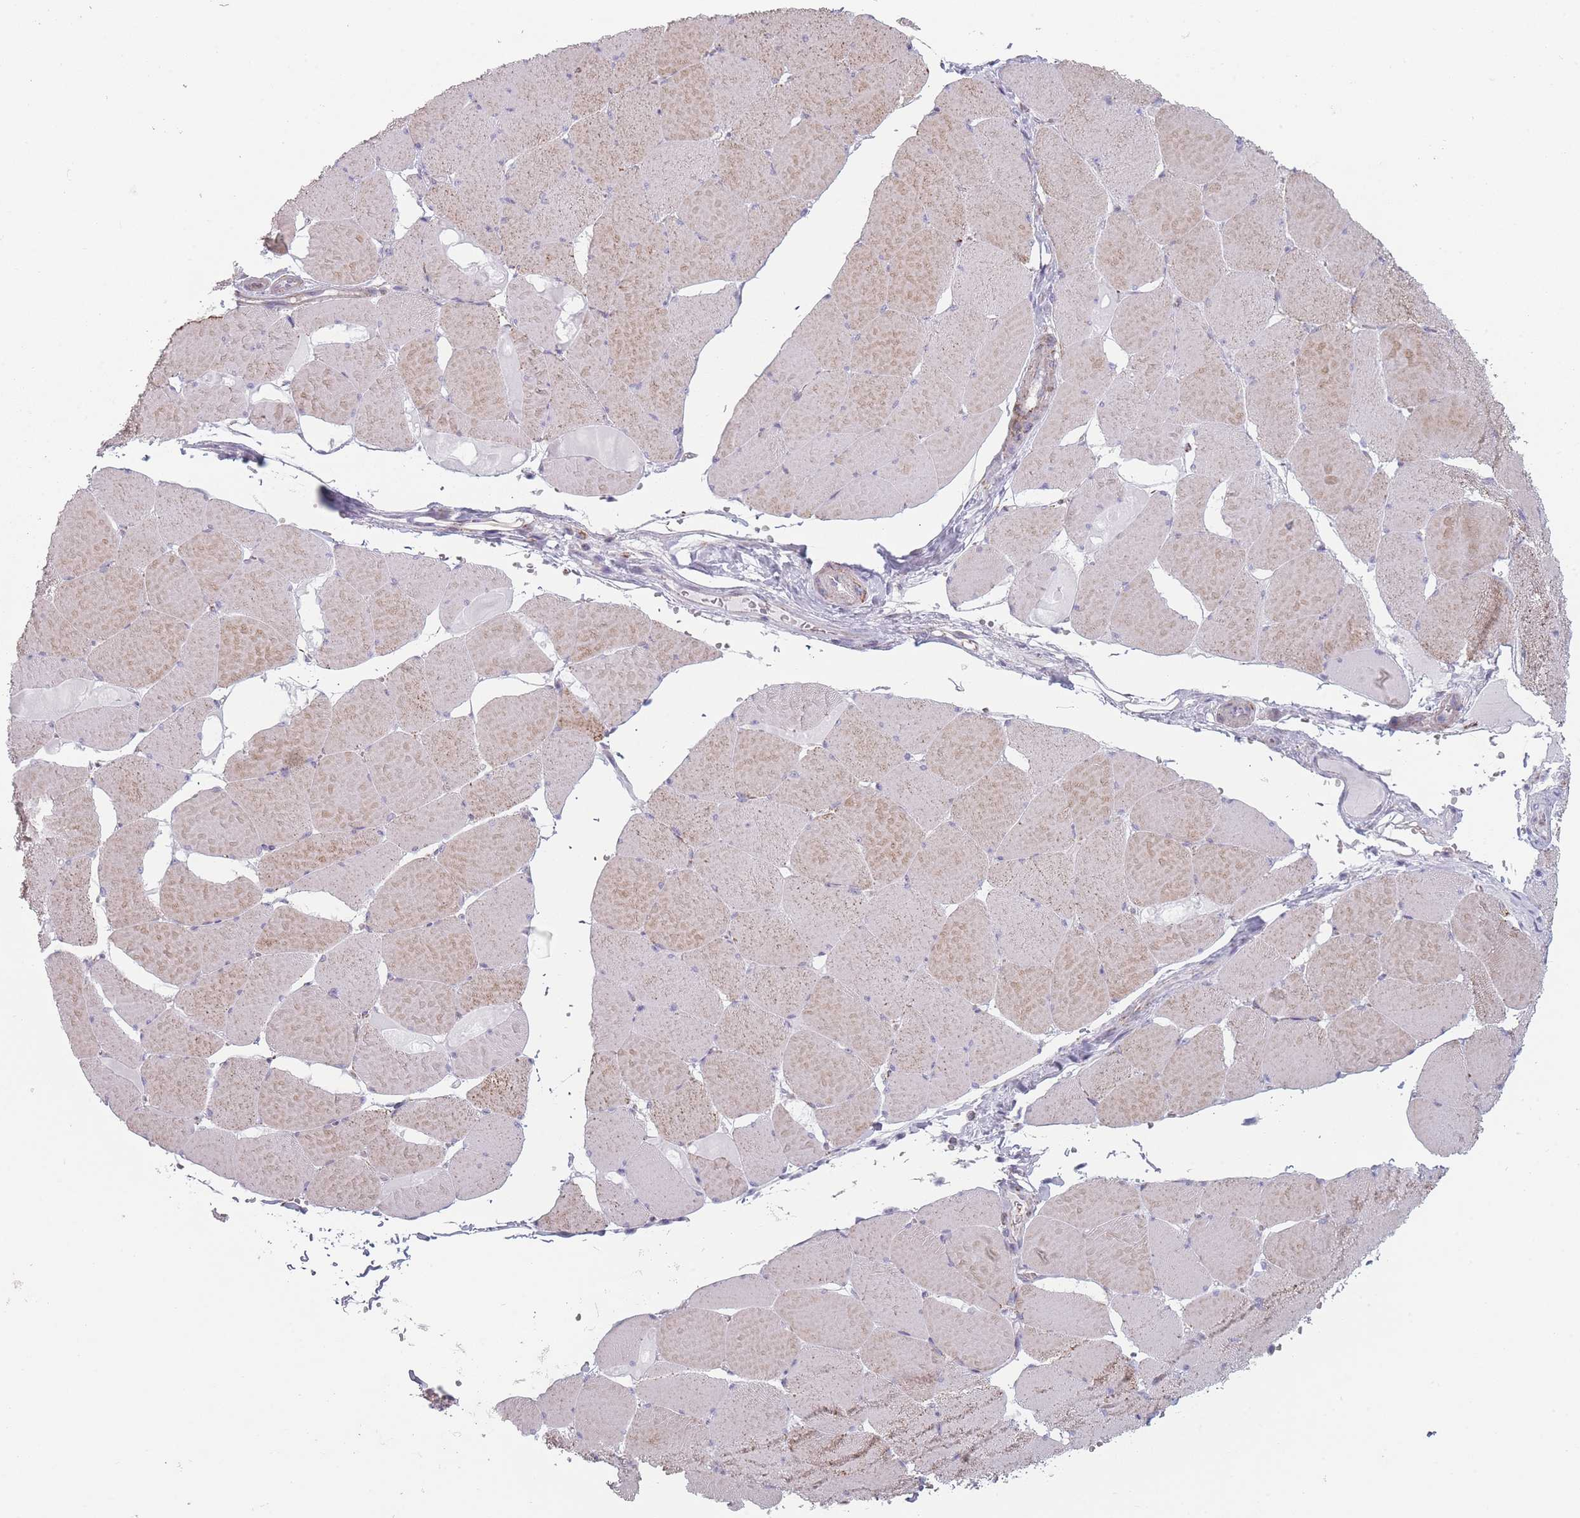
{"staining": {"intensity": "moderate", "quantity": "<25%", "location": "cytoplasmic/membranous"}, "tissue": "skeletal muscle", "cell_type": "Myocytes", "image_type": "normal", "snomed": [{"axis": "morphology", "description": "Normal tissue, NOS"}, {"axis": "topography", "description": "Skeletal muscle"}, {"axis": "topography", "description": "Head-Neck"}], "caption": "An immunohistochemistry photomicrograph of normal tissue is shown. Protein staining in brown shows moderate cytoplasmic/membranous positivity in skeletal muscle within myocytes.", "gene": "DCHS1", "patient": {"sex": "male", "age": 66}}